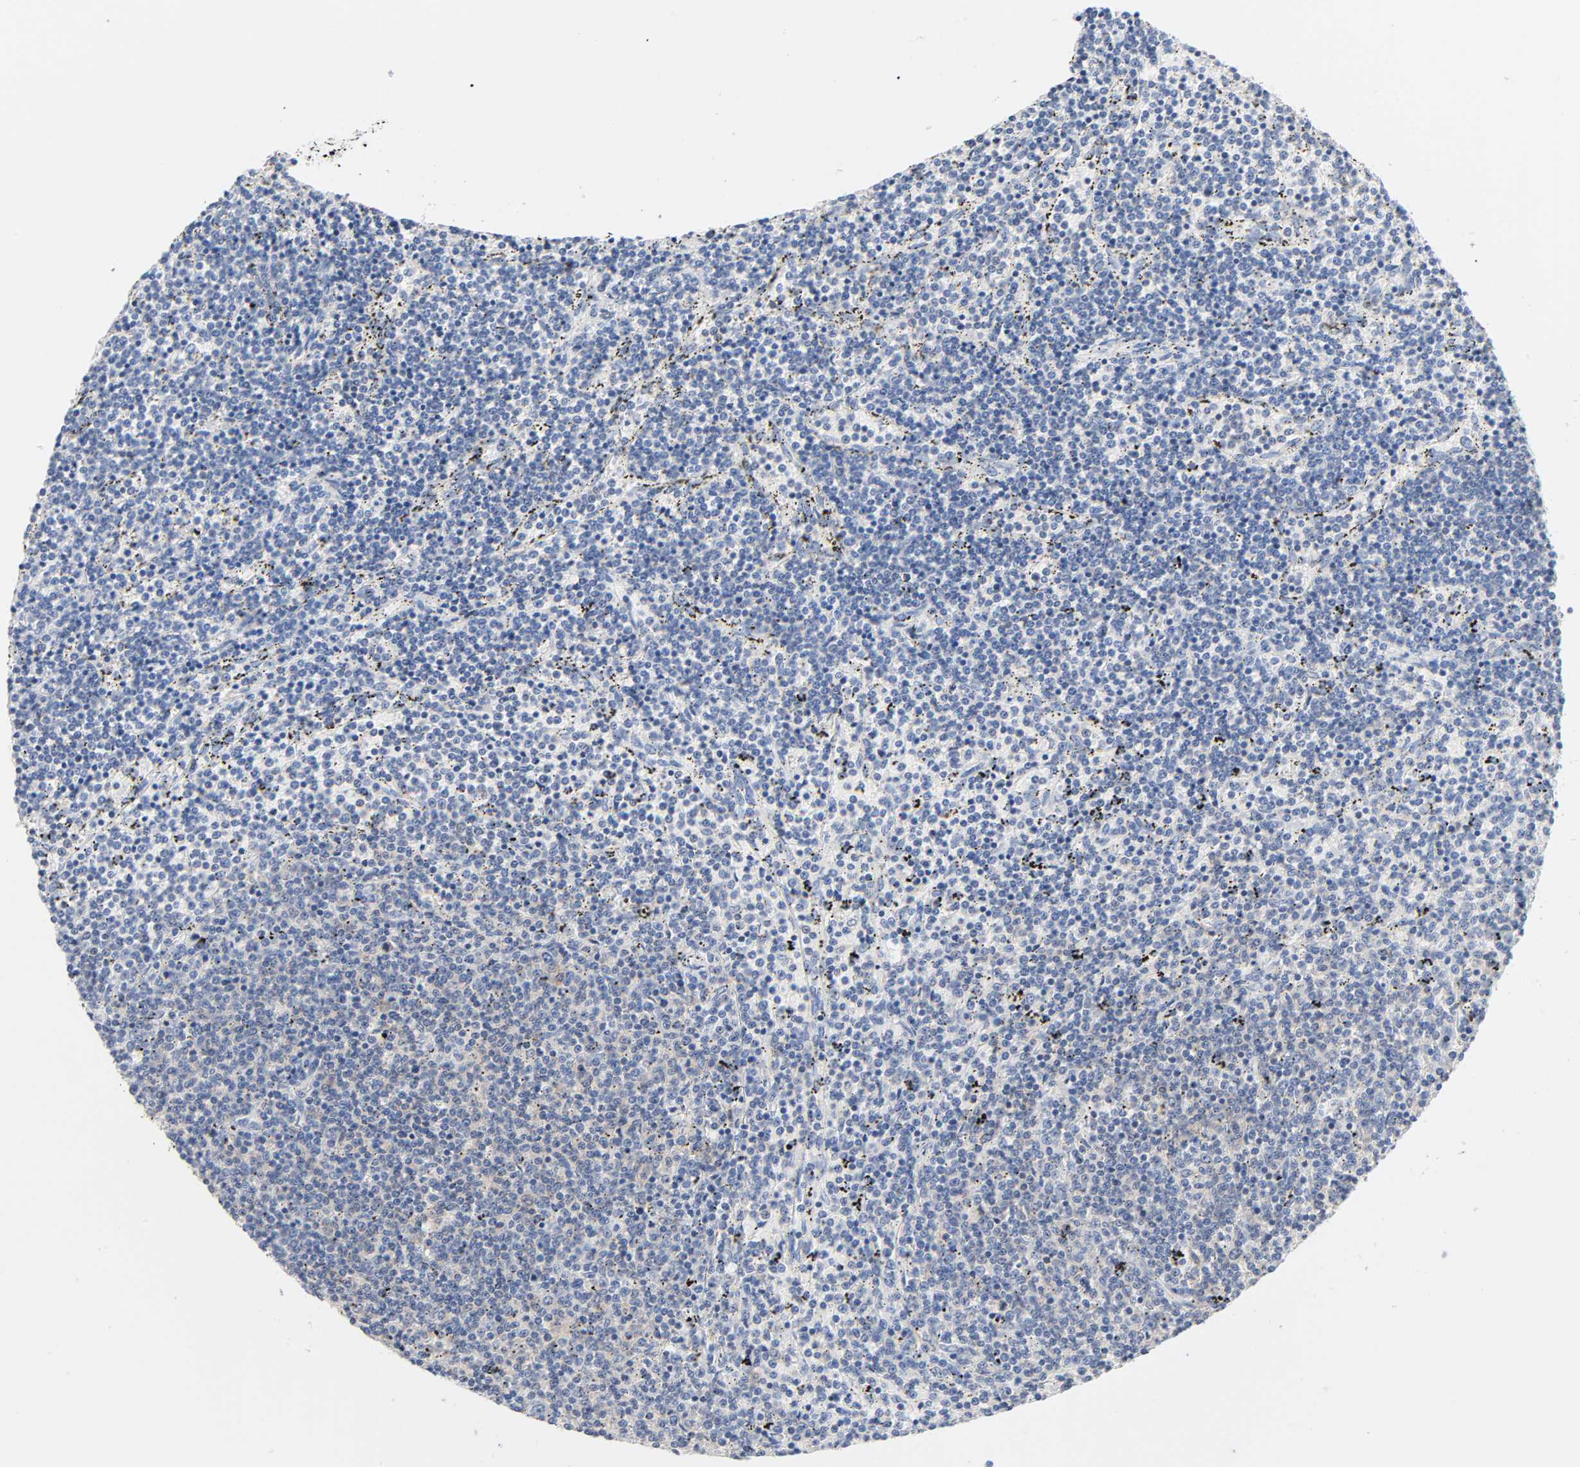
{"staining": {"intensity": "negative", "quantity": "none", "location": "none"}, "tissue": "lymphoma", "cell_type": "Tumor cells", "image_type": "cancer", "snomed": [{"axis": "morphology", "description": "Malignant lymphoma, non-Hodgkin's type, Low grade"}, {"axis": "topography", "description": "Spleen"}], "caption": "An immunohistochemistry (IHC) micrograph of lymphoma is shown. There is no staining in tumor cells of lymphoma.", "gene": "MALT1", "patient": {"sex": "female", "age": 50}}